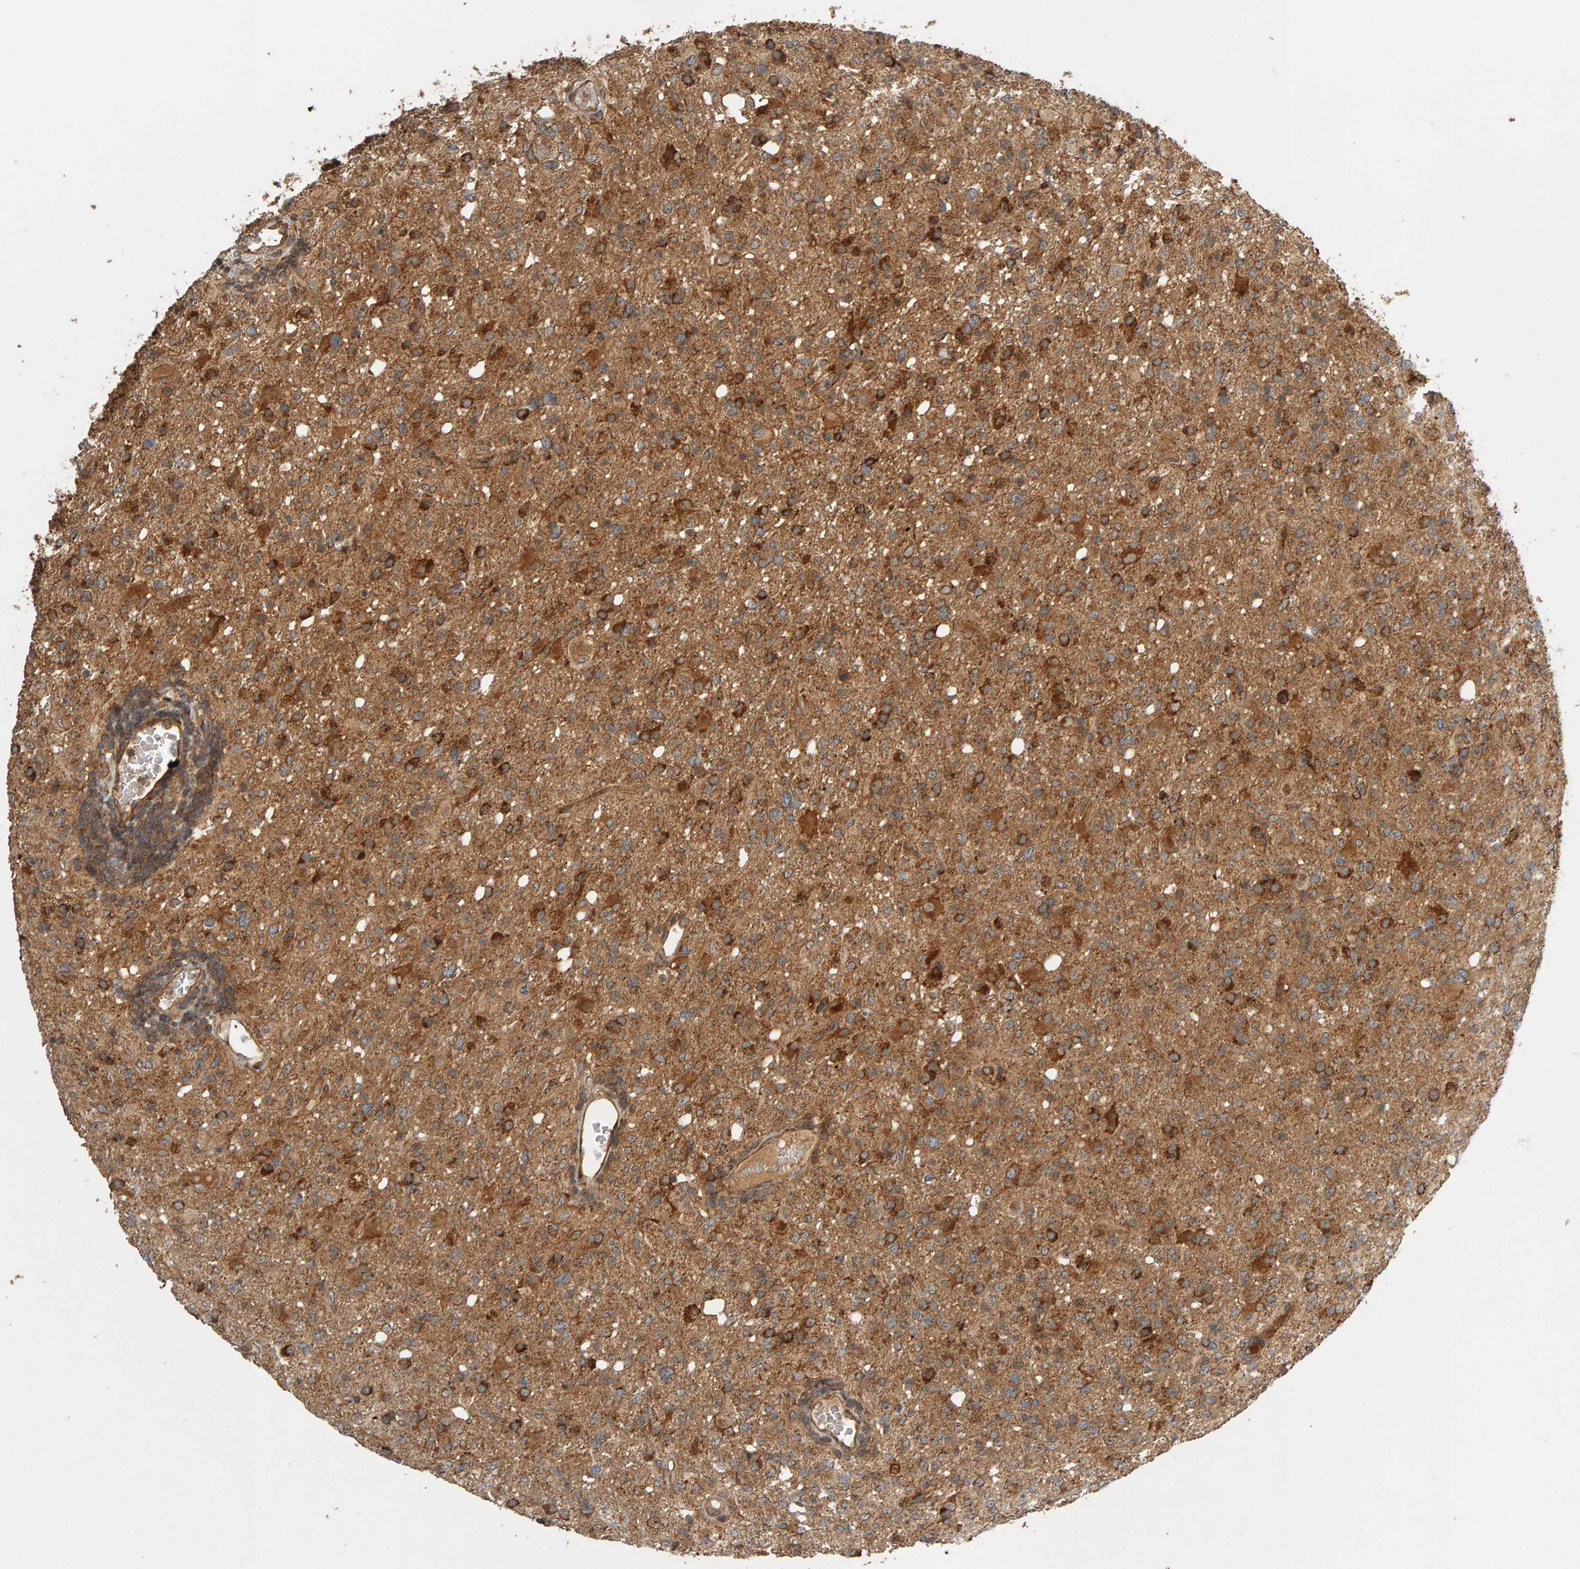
{"staining": {"intensity": "strong", "quantity": ">75%", "location": "cytoplasmic/membranous"}, "tissue": "glioma", "cell_type": "Tumor cells", "image_type": "cancer", "snomed": [{"axis": "morphology", "description": "Glioma, malignant, High grade"}, {"axis": "topography", "description": "Brain"}], "caption": "Immunohistochemical staining of human glioma shows high levels of strong cytoplasmic/membranous positivity in about >75% of tumor cells. (DAB (3,3'-diaminobenzidine) = brown stain, brightfield microscopy at high magnification).", "gene": "ZFAND1", "patient": {"sex": "female", "age": 57}}